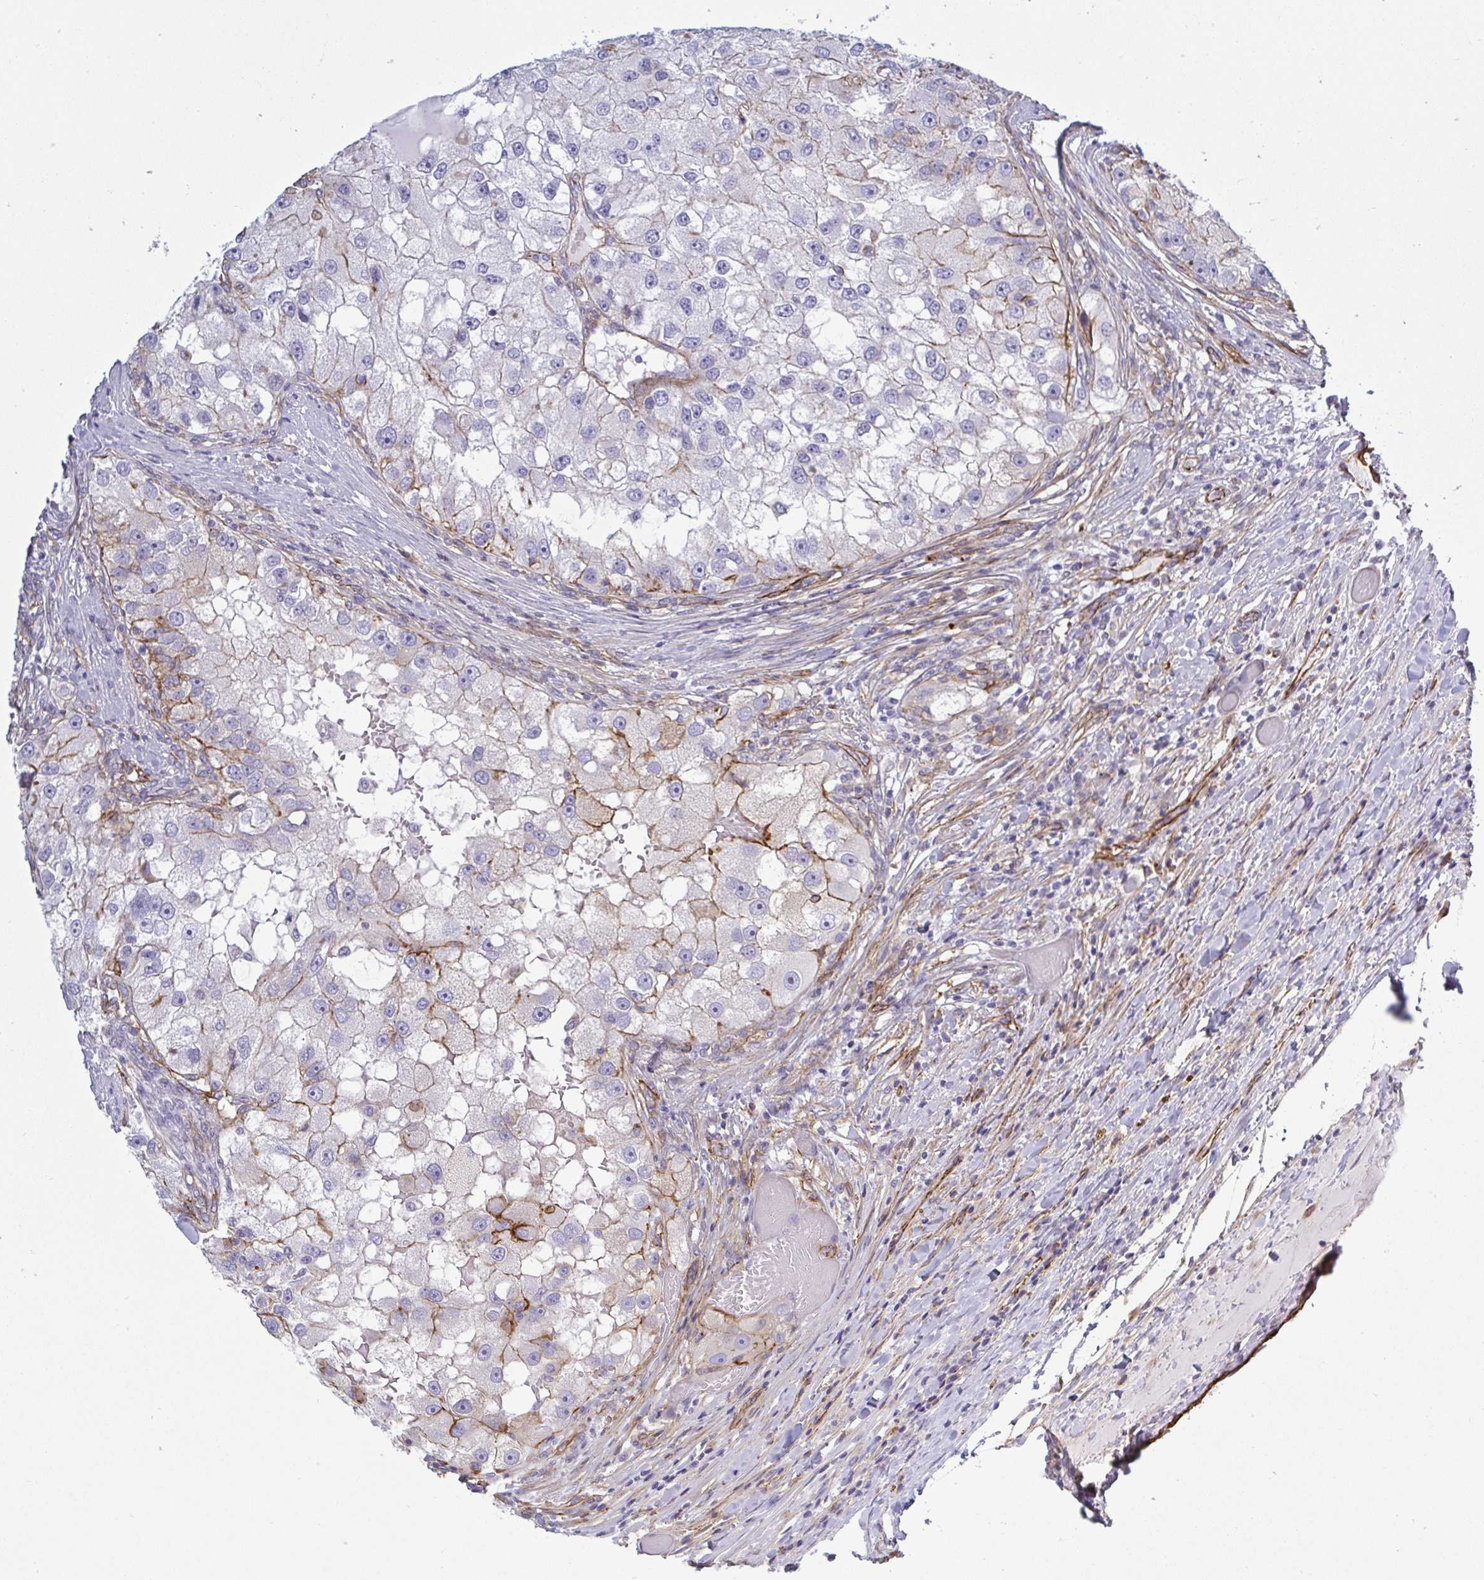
{"staining": {"intensity": "moderate", "quantity": "<25%", "location": "cytoplasmic/membranous"}, "tissue": "renal cancer", "cell_type": "Tumor cells", "image_type": "cancer", "snomed": [{"axis": "morphology", "description": "Adenocarcinoma, NOS"}, {"axis": "topography", "description": "Kidney"}], "caption": "Adenocarcinoma (renal) tissue shows moderate cytoplasmic/membranous staining in approximately <25% of tumor cells The protein is stained brown, and the nuclei are stained in blue (DAB (3,3'-diaminobenzidine) IHC with brightfield microscopy, high magnification).", "gene": "LIMA1", "patient": {"sex": "male", "age": 63}}